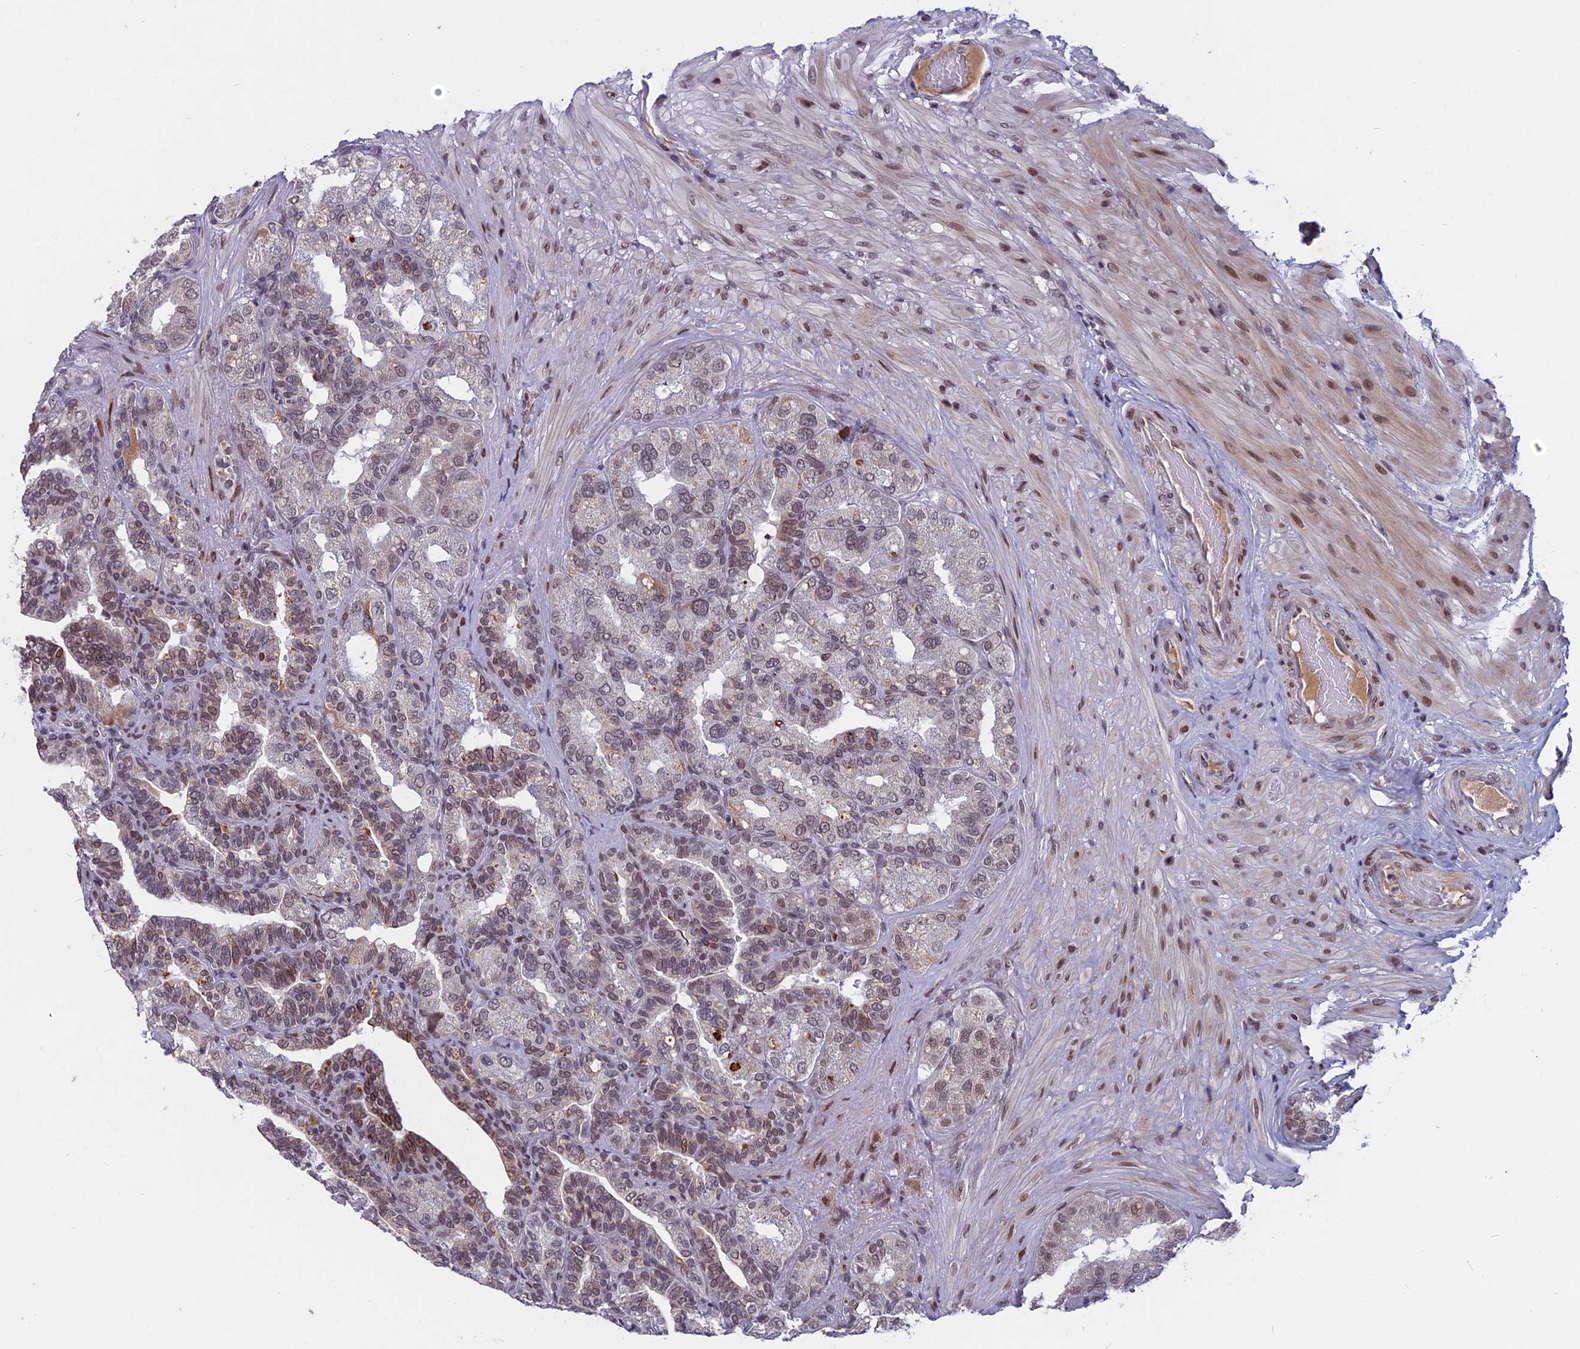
{"staining": {"intensity": "weak", "quantity": "25%-75%", "location": "nuclear"}, "tissue": "seminal vesicle", "cell_type": "Glandular cells", "image_type": "normal", "snomed": [{"axis": "morphology", "description": "Normal tissue, NOS"}, {"axis": "topography", "description": "Seminal veicle"}, {"axis": "topography", "description": "Peripheral nerve tissue"}], "caption": "DAB immunohistochemical staining of unremarkable human seminal vesicle displays weak nuclear protein expression in about 25%-75% of glandular cells.", "gene": "CDC7", "patient": {"sex": "male", "age": 63}}